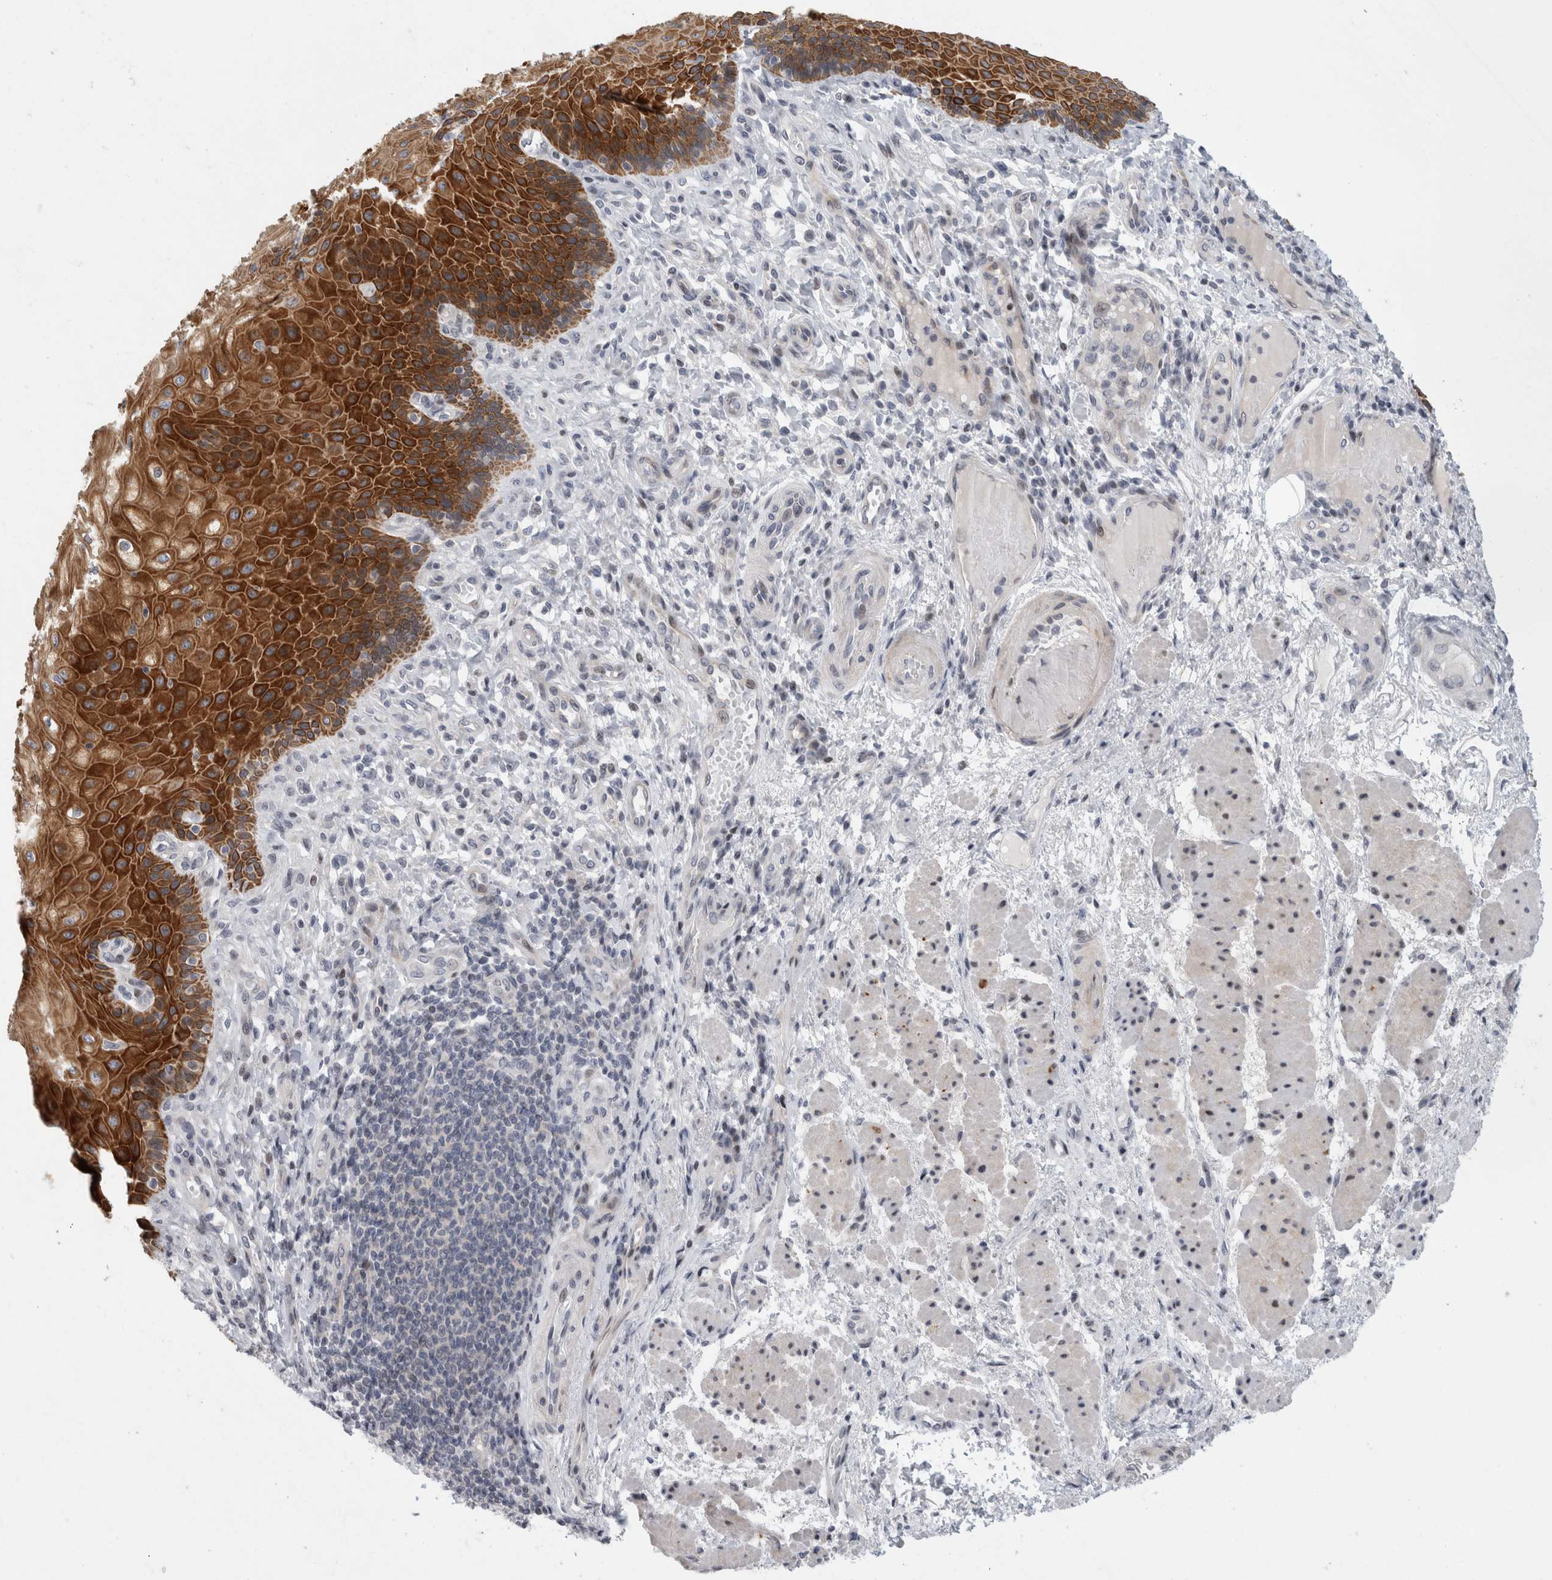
{"staining": {"intensity": "strong", "quantity": ">75%", "location": "cytoplasmic/membranous"}, "tissue": "esophagus", "cell_type": "Squamous epithelial cells", "image_type": "normal", "snomed": [{"axis": "morphology", "description": "Normal tissue, NOS"}, {"axis": "topography", "description": "Esophagus"}], "caption": "Immunohistochemical staining of unremarkable esophagus displays >75% levels of strong cytoplasmic/membranous protein positivity in approximately >75% of squamous epithelial cells. The protein of interest is stained brown, and the nuclei are stained in blue (DAB IHC with brightfield microscopy, high magnification).", "gene": "UTP25", "patient": {"sex": "male", "age": 54}}